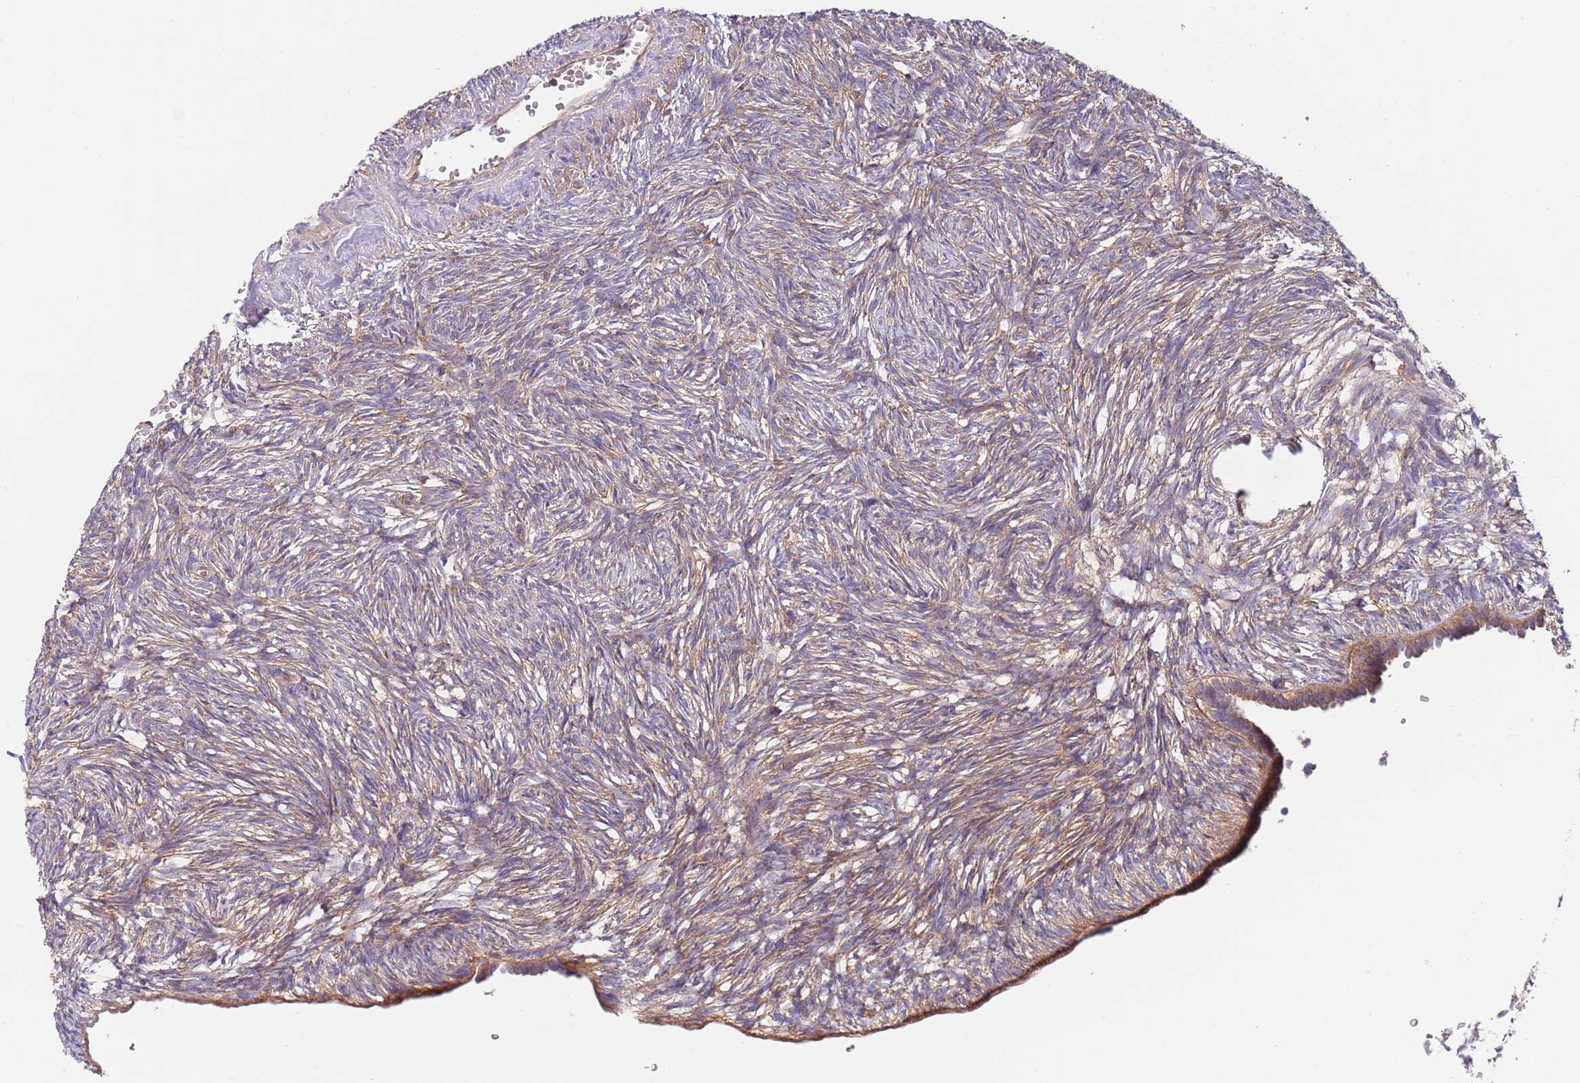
{"staining": {"intensity": "moderate", "quantity": ">75%", "location": "cytoplasmic/membranous"}, "tissue": "ovary", "cell_type": "Follicle cells", "image_type": "normal", "snomed": [{"axis": "morphology", "description": "Normal tissue, NOS"}, {"axis": "topography", "description": "Ovary"}], "caption": "Protein analysis of normal ovary displays moderate cytoplasmic/membranous staining in approximately >75% of follicle cells. The staining is performed using DAB (3,3'-diaminobenzidine) brown chromogen to label protein expression. The nuclei are counter-stained blue using hematoxylin.", "gene": "EIF3F", "patient": {"sex": "female", "age": 51}}